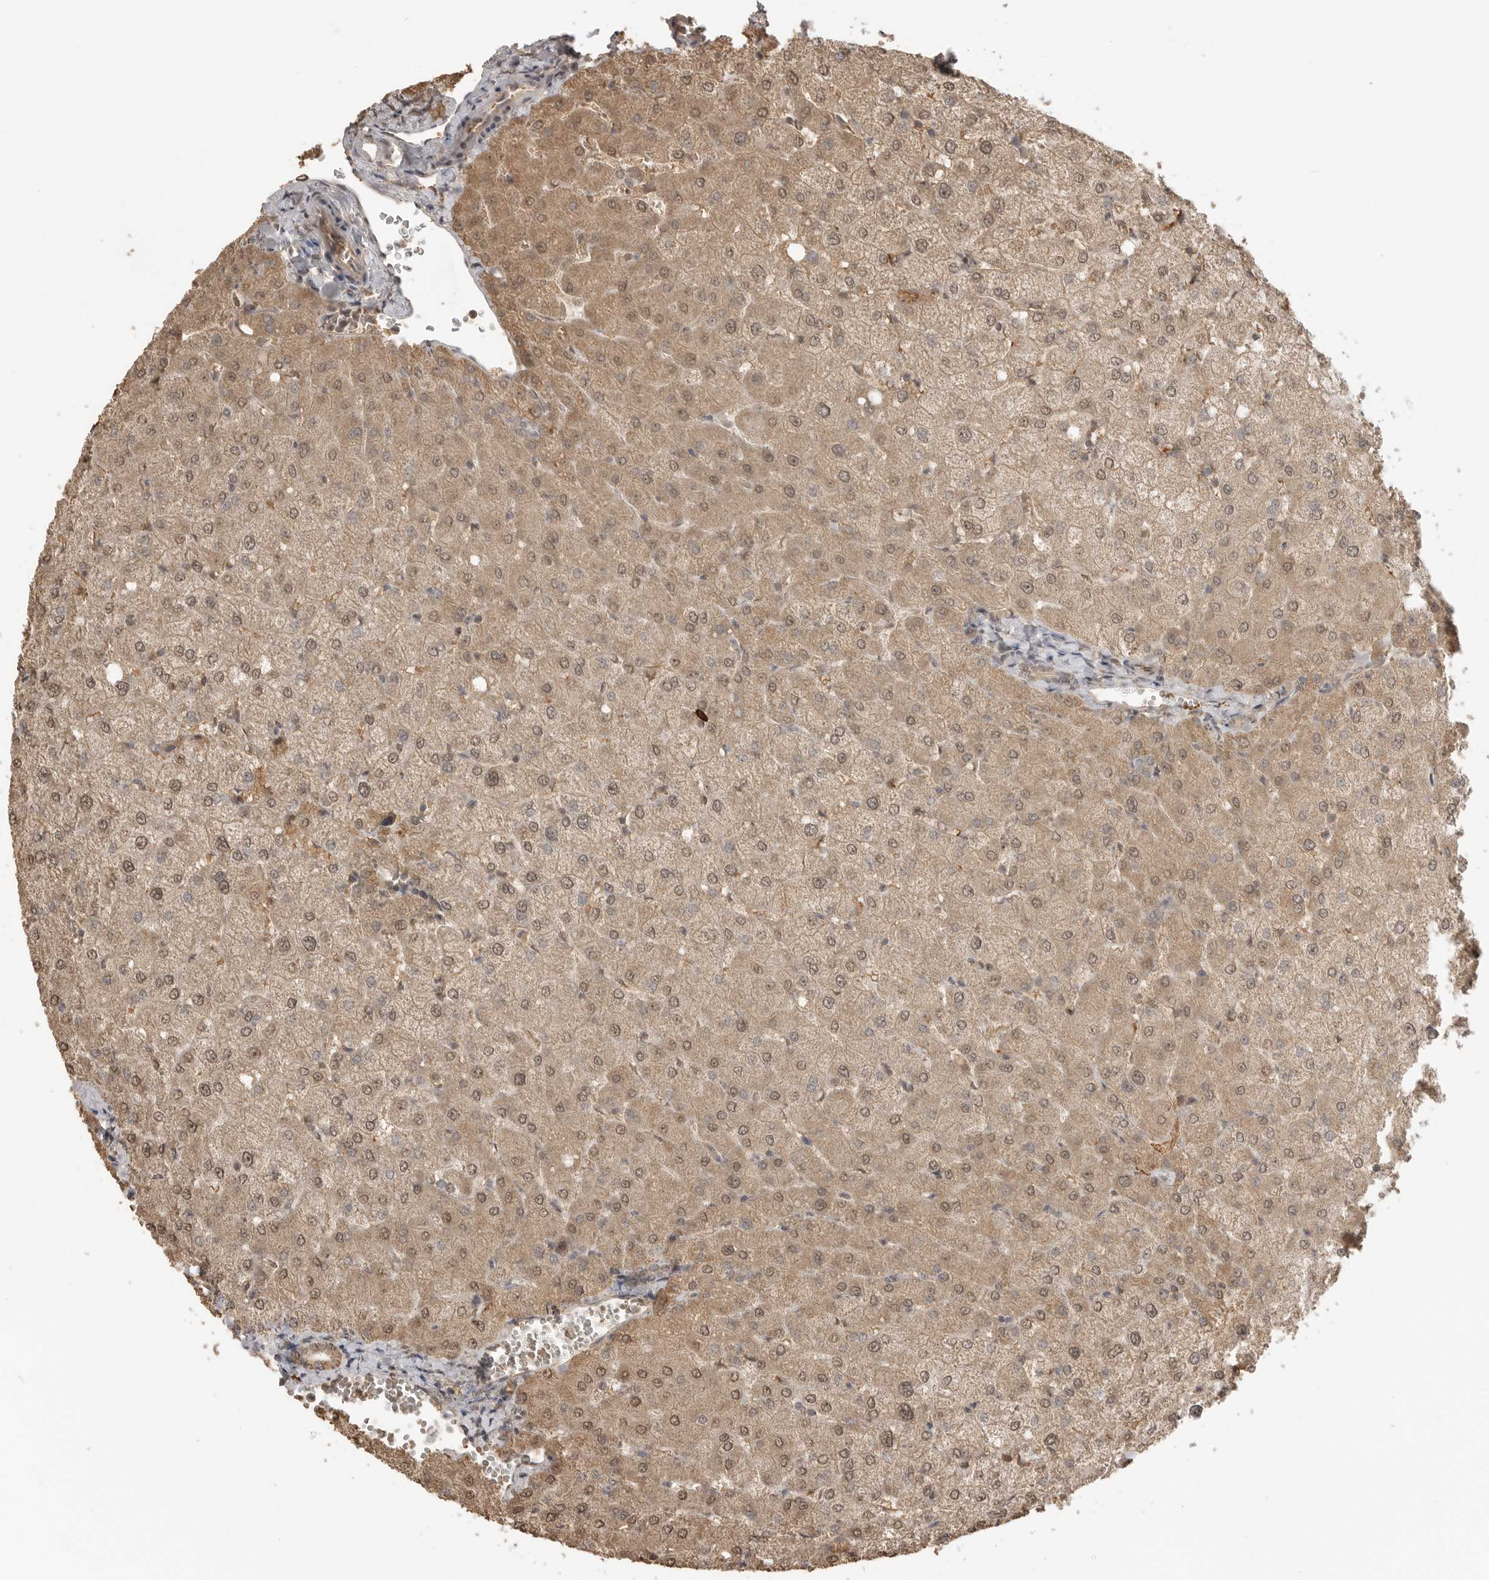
{"staining": {"intensity": "weak", "quantity": "25%-75%", "location": "cytoplasmic/membranous"}, "tissue": "liver", "cell_type": "Cholangiocytes", "image_type": "normal", "snomed": [{"axis": "morphology", "description": "Normal tissue, NOS"}, {"axis": "topography", "description": "Liver"}], "caption": "Cholangiocytes reveal low levels of weak cytoplasmic/membranous positivity in about 25%-75% of cells in benign liver. Immunohistochemistry (ihc) stains the protein in brown and the nuclei are stained blue.", "gene": "ASPSCR1", "patient": {"sex": "female", "age": 54}}